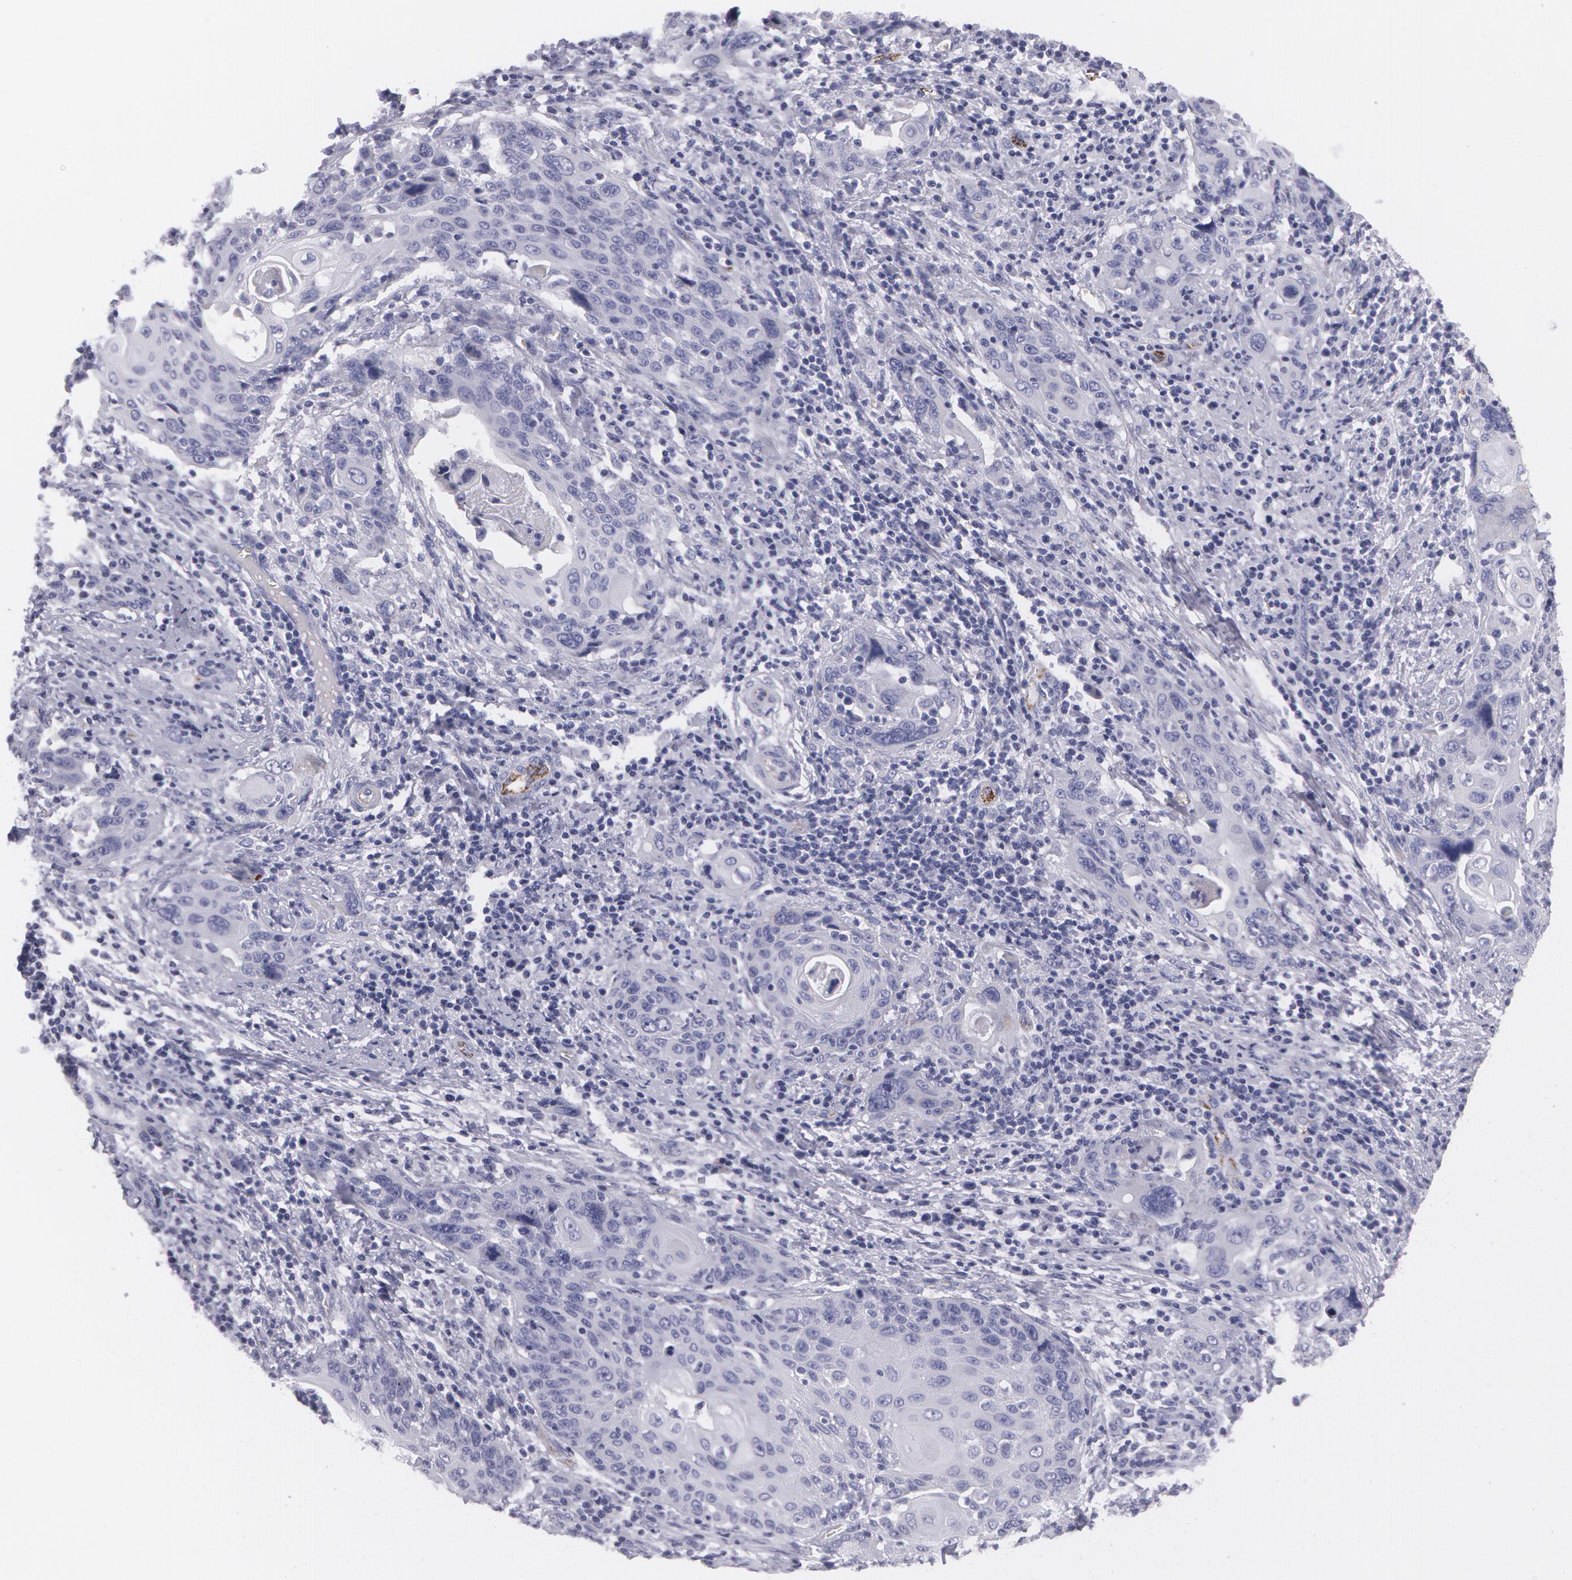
{"staining": {"intensity": "negative", "quantity": "none", "location": "none"}, "tissue": "cervical cancer", "cell_type": "Tumor cells", "image_type": "cancer", "snomed": [{"axis": "morphology", "description": "Squamous cell carcinoma, NOS"}, {"axis": "topography", "description": "Cervix"}], "caption": "IHC histopathology image of human cervical cancer stained for a protein (brown), which demonstrates no staining in tumor cells.", "gene": "AMACR", "patient": {"sex": "female", "age": 54}}